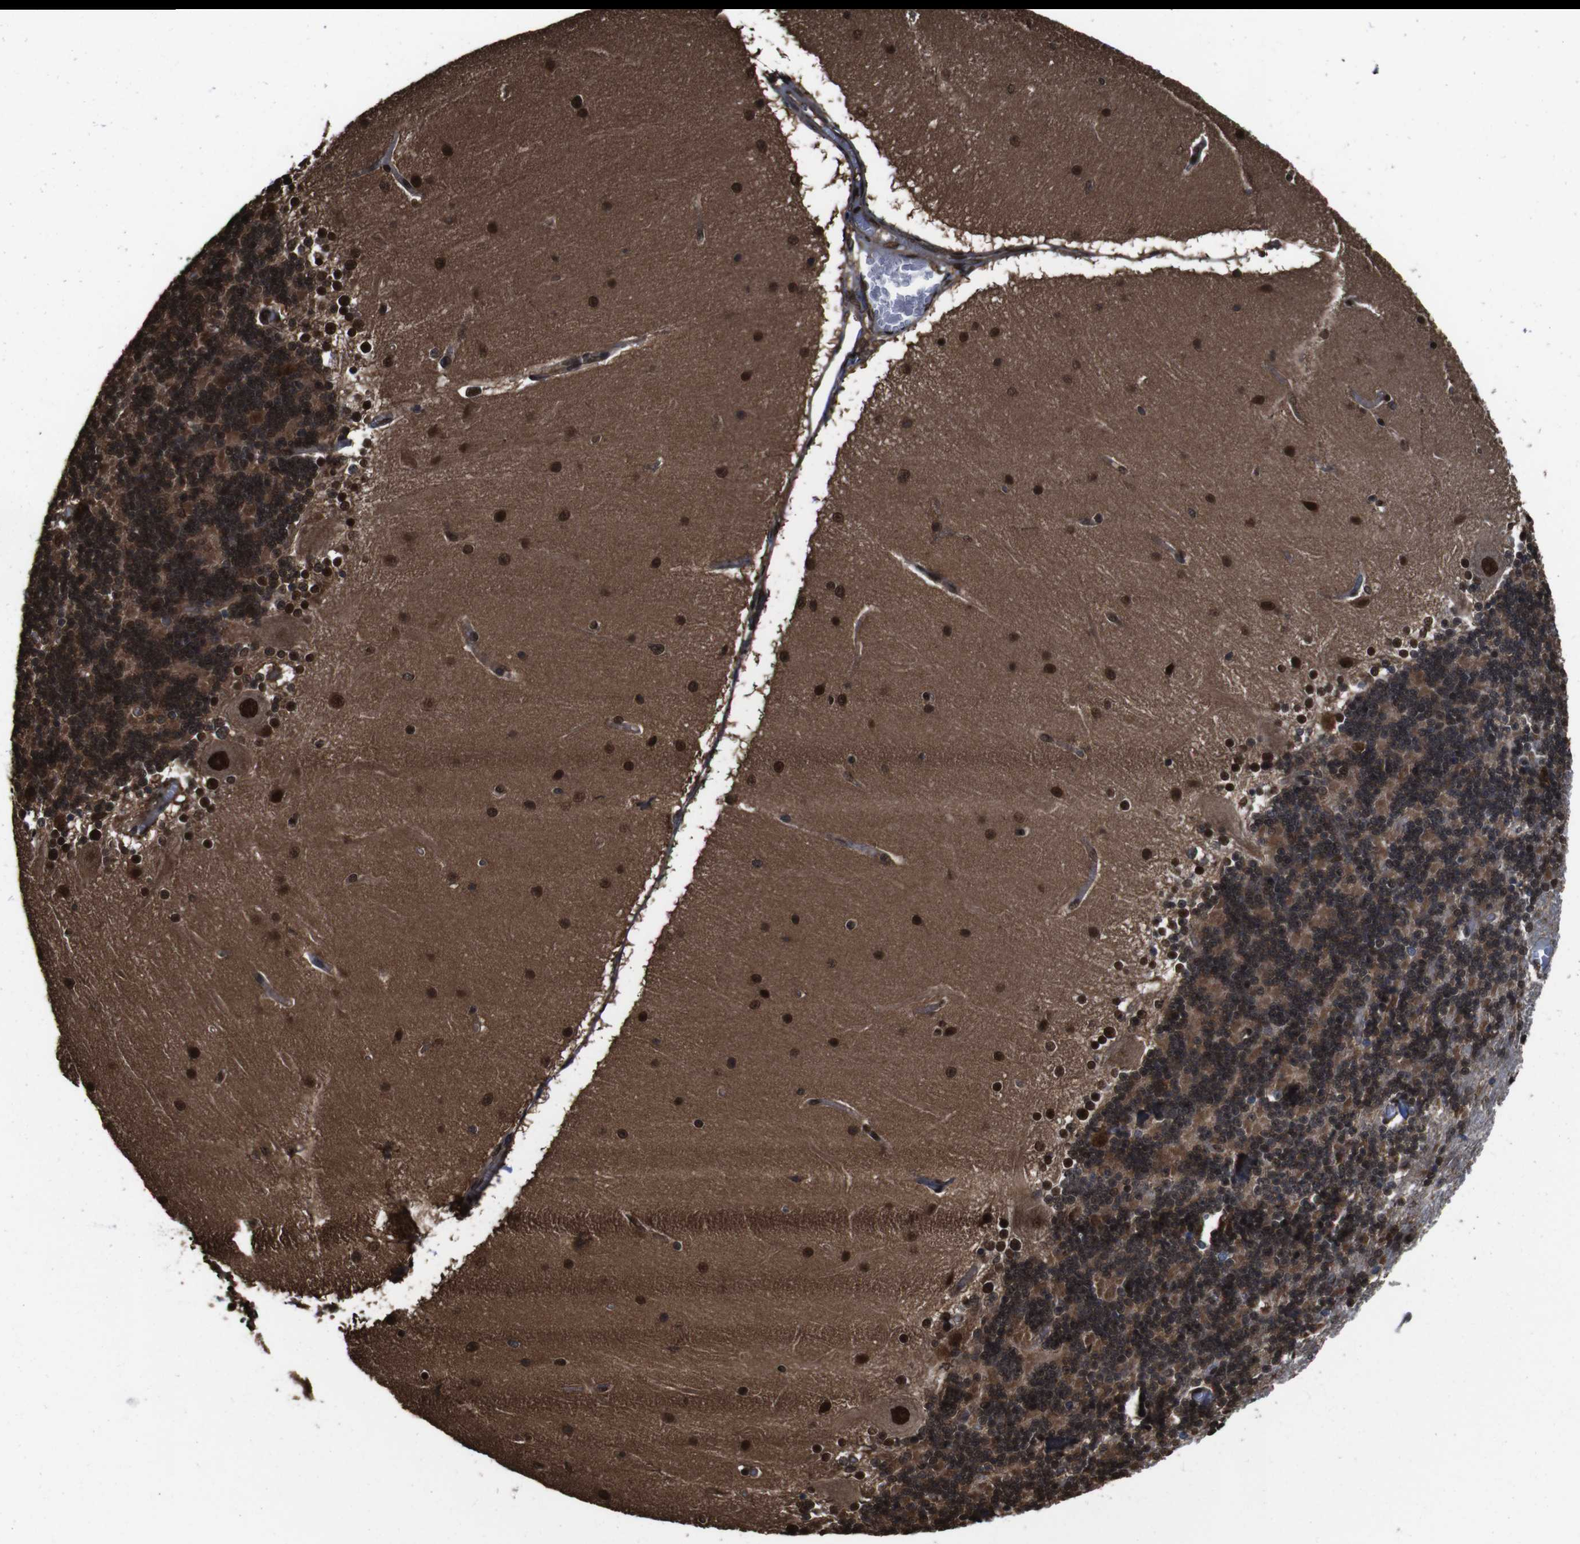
{"staining": {"intensity": "moderate", "quantity": ">75%", "location": "cytoplasmic/membranous,nuclear"}, "tissue": "cerebellum", "cell_type": "Cells in granular layer", "image_type": "normal", "snomed": [{"axis": "morphology", "description": "Normal tissue, NOS"}, {"axis": "topography", "description": "Cerebellum"}], "caption": "The image shows a brown stain indicating the presence of a protein in the cytoplasmic/membranous,nuclear of cells in granular layer in cerebellum.", "gene": "VCP", "patient": {"sex": "female", "age": 54}}